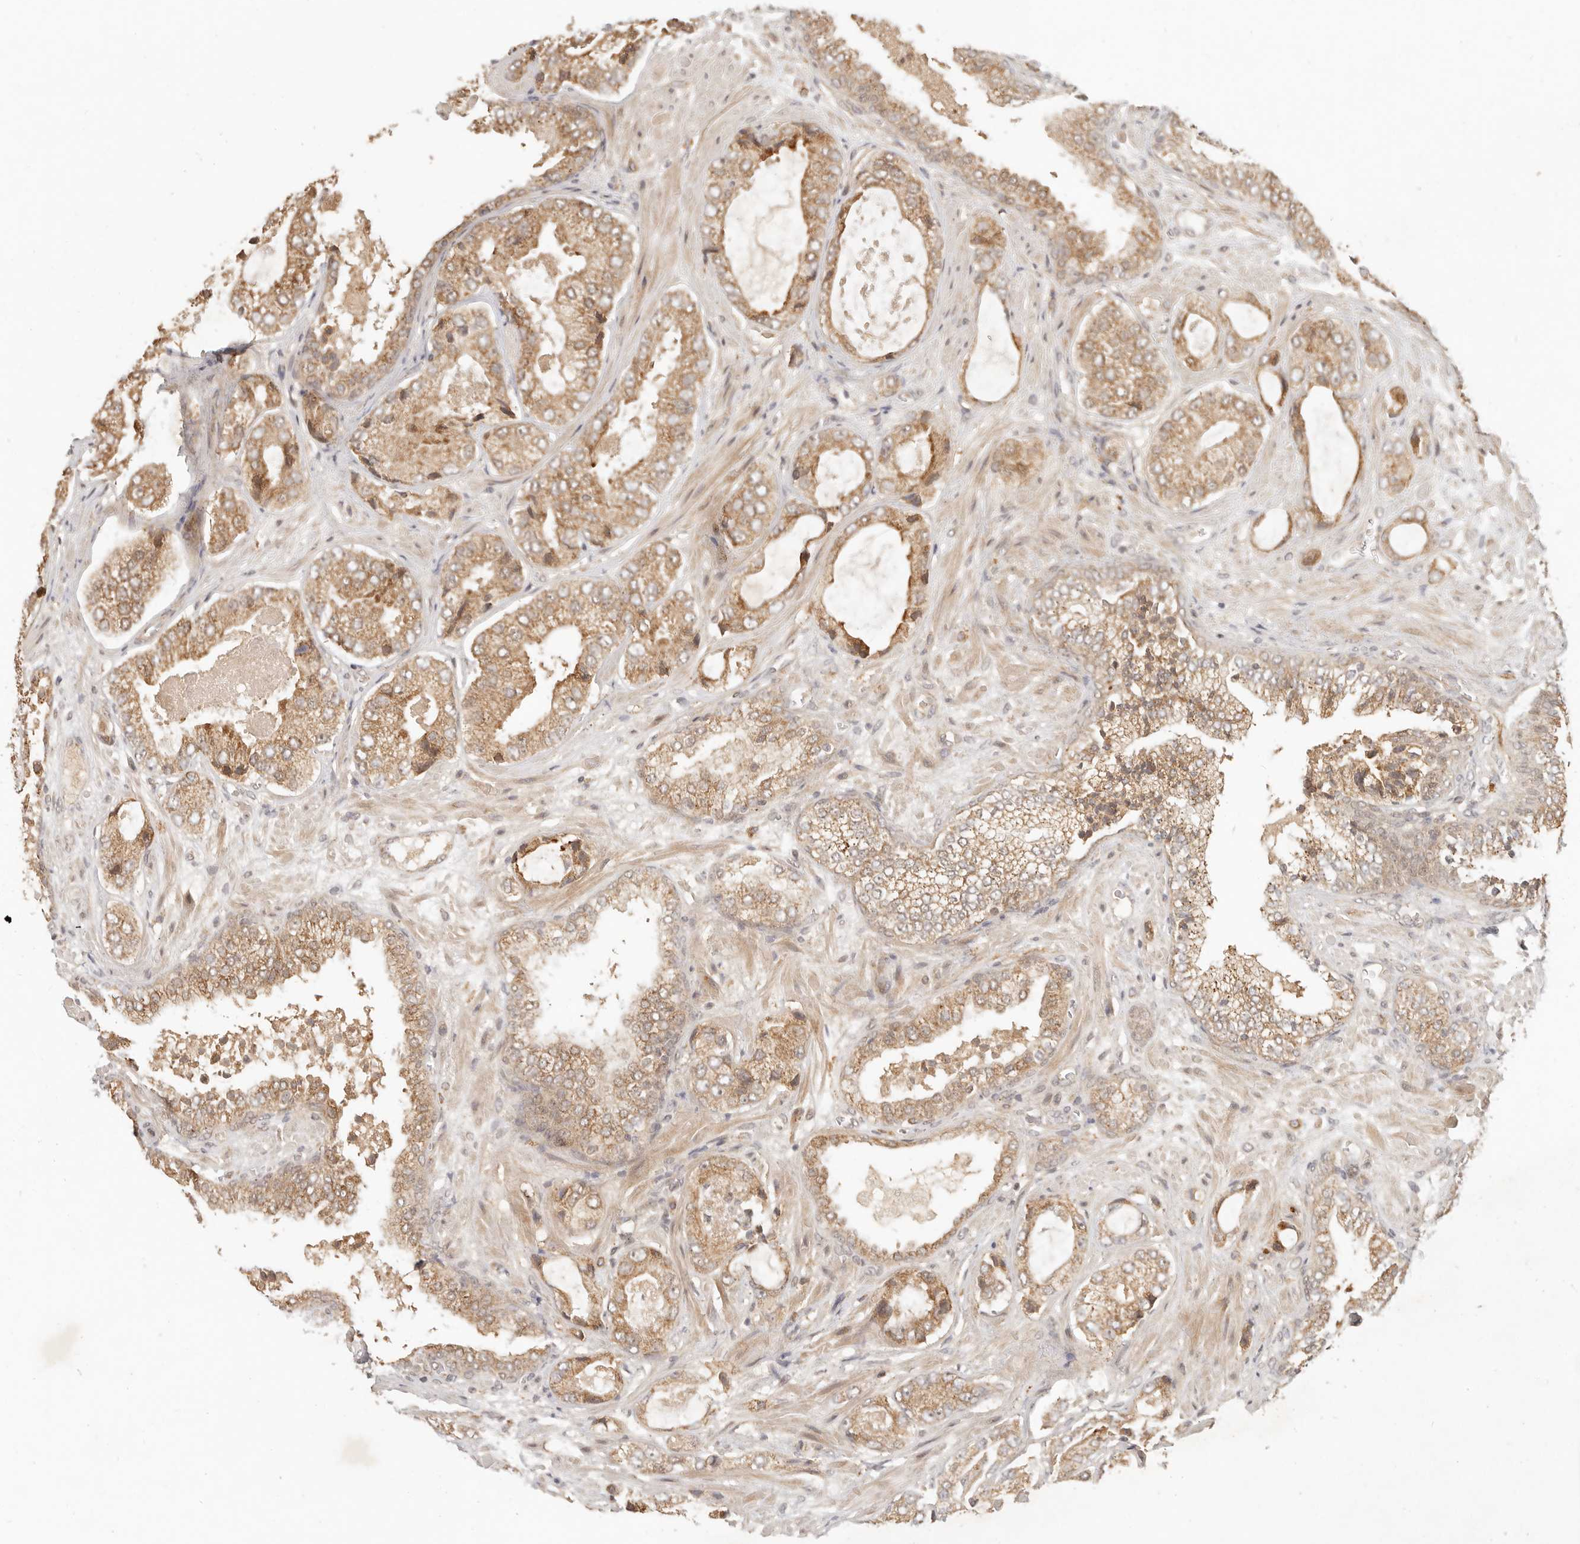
{"staining": {"intensity": "moderate", "quantity": ">75%", "location": "cytoplasmic/membranous"}, "tissue": "prostate cancer", "cell_type": "Tumor cells", "image_type": "cancer", "snomed": [{"axis": "morphology", "description": "Normal tissue, NOS"}, {"axis": "morphology", "description": "Adenocarcinoma, High grade"}, {"axis": "topography", "description": "Prostate"}, {"axis": "topography", "description": "Peripheral nerve tissue"}], "caption": "DAB (3,3'-diaminobenzidine) immunohistochemical staining of human prostate cancer demonstrates moderate cytoplasmic/membranous protein positivity in about >75% of tumor cells. Immunohistochemistry stains the protein in brown and the nuclei are stained blue.", "gene": "INTS11", "patient": {"sex": "male", "age": 59}}